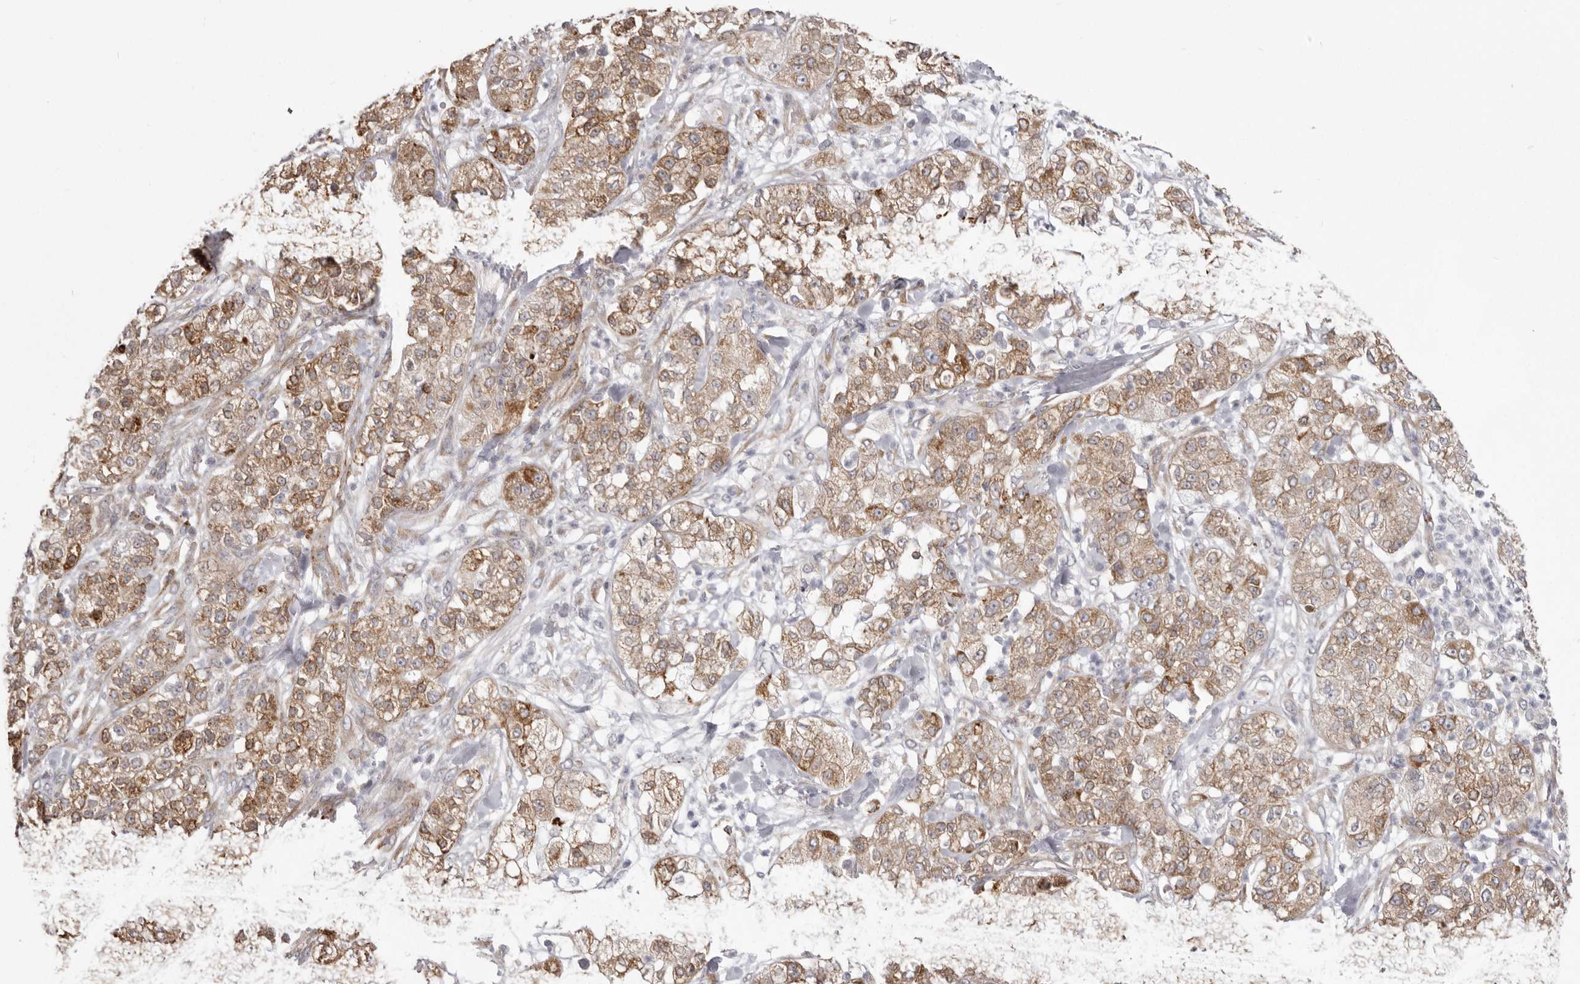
{"staining": {"intensity": "moderate", "quantity": ">75%", "location": "cytoplasmic/membranous"}, "tissue": "pancreatic cancer", "cell_type": "Tumor cells", "image_type": "cancer", "snomed": [{"axis": "morphology", "description": "Adenocarcinoma, NOS"}, {"axis": "topography", "description": "Pancreas"}], "caption": "Brown immunohistochemical staining in pancreatic adenocarcinoma reveals moderate cytoplasmic/membranous staining in approximately >75% of tumor cells.", "gene": "NUP43", "patient": {"sex": "female", "age": 78}}